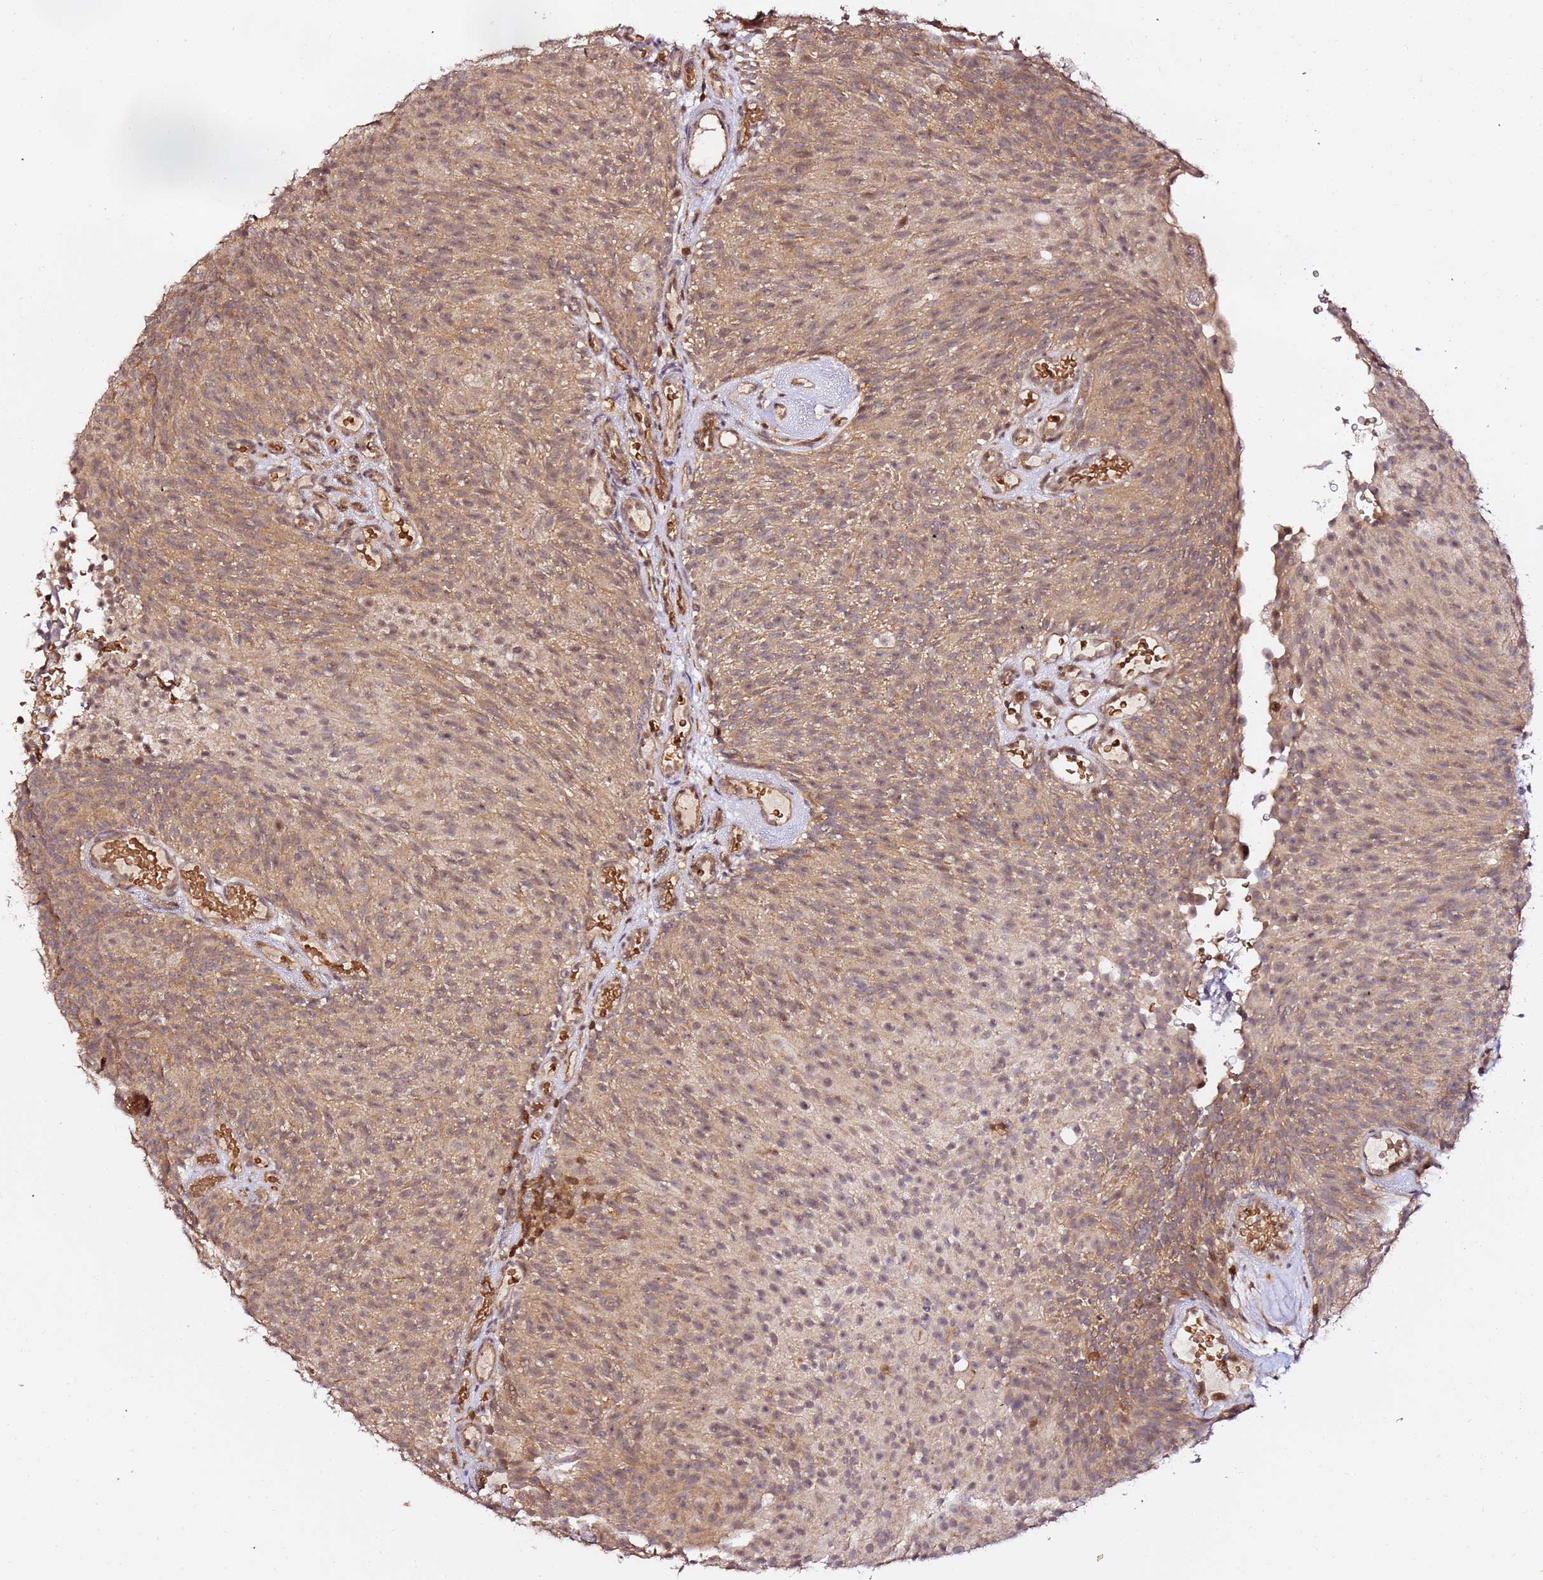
{"staining": {"intensity": "moderate", "quantity": ">75%", "location": "cytoplasmic/membranous,nuclear"}, "tissue": "urothelial cancer", "cell_type": "Tumor cells", "image_type": "cancer", "snomed": [{"axis": "morphology", "description": "Urothelial carcinoma, Low grade"}, {"axis": "topography", "description": "Urinary bladder"}], "caption": "This is an image of immunohistochemistry staining of urothelial cancer, which shows moderate expression in the cytoplasmic/membranous and nuclear of tumor cells.", "gene": "OR5V1", "patient": {"sex": "male", "age": 78}}